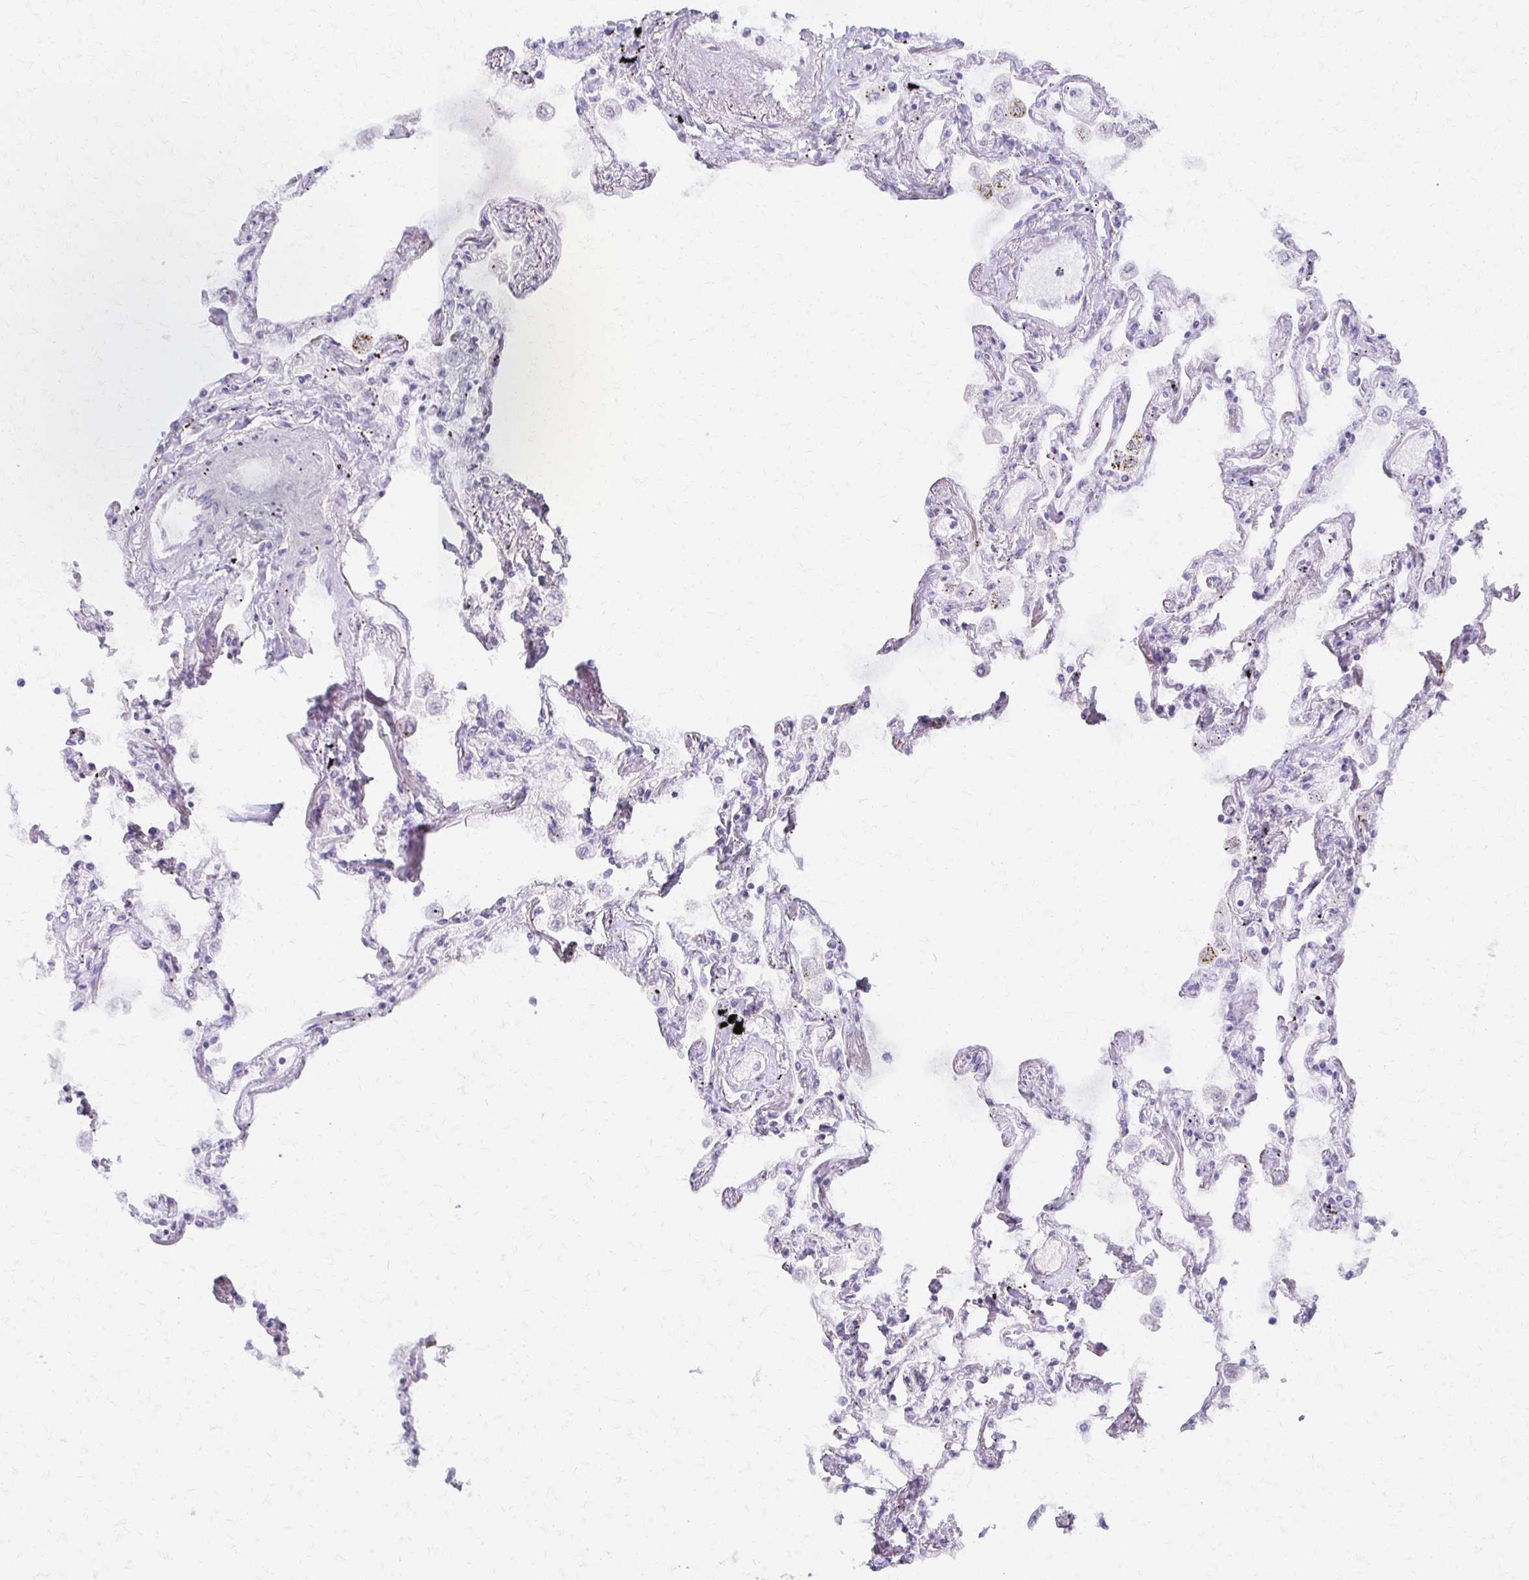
{"staining": {"intensity": "negative", "quantity": "none", "location": "none"}, "tissue": "lung", "cell_type": "Alveolar cells", "image_type": "normal", "snomed": [{"axis": "morphology", "description": "Normal tissue, NOS"}, {"axis": "morphology", "description": "Adenocarcinoma, NOS"}, {"axis": "topography", "description": "Cartilage tissue"}, {"axis": "topography", "description": "Lung"}], "caption": "IHC of unremarkable human lung exhibits no expression in alveolar cells.", "gene": "MORC4", "patient": {"sex": "female", "age": 67}}